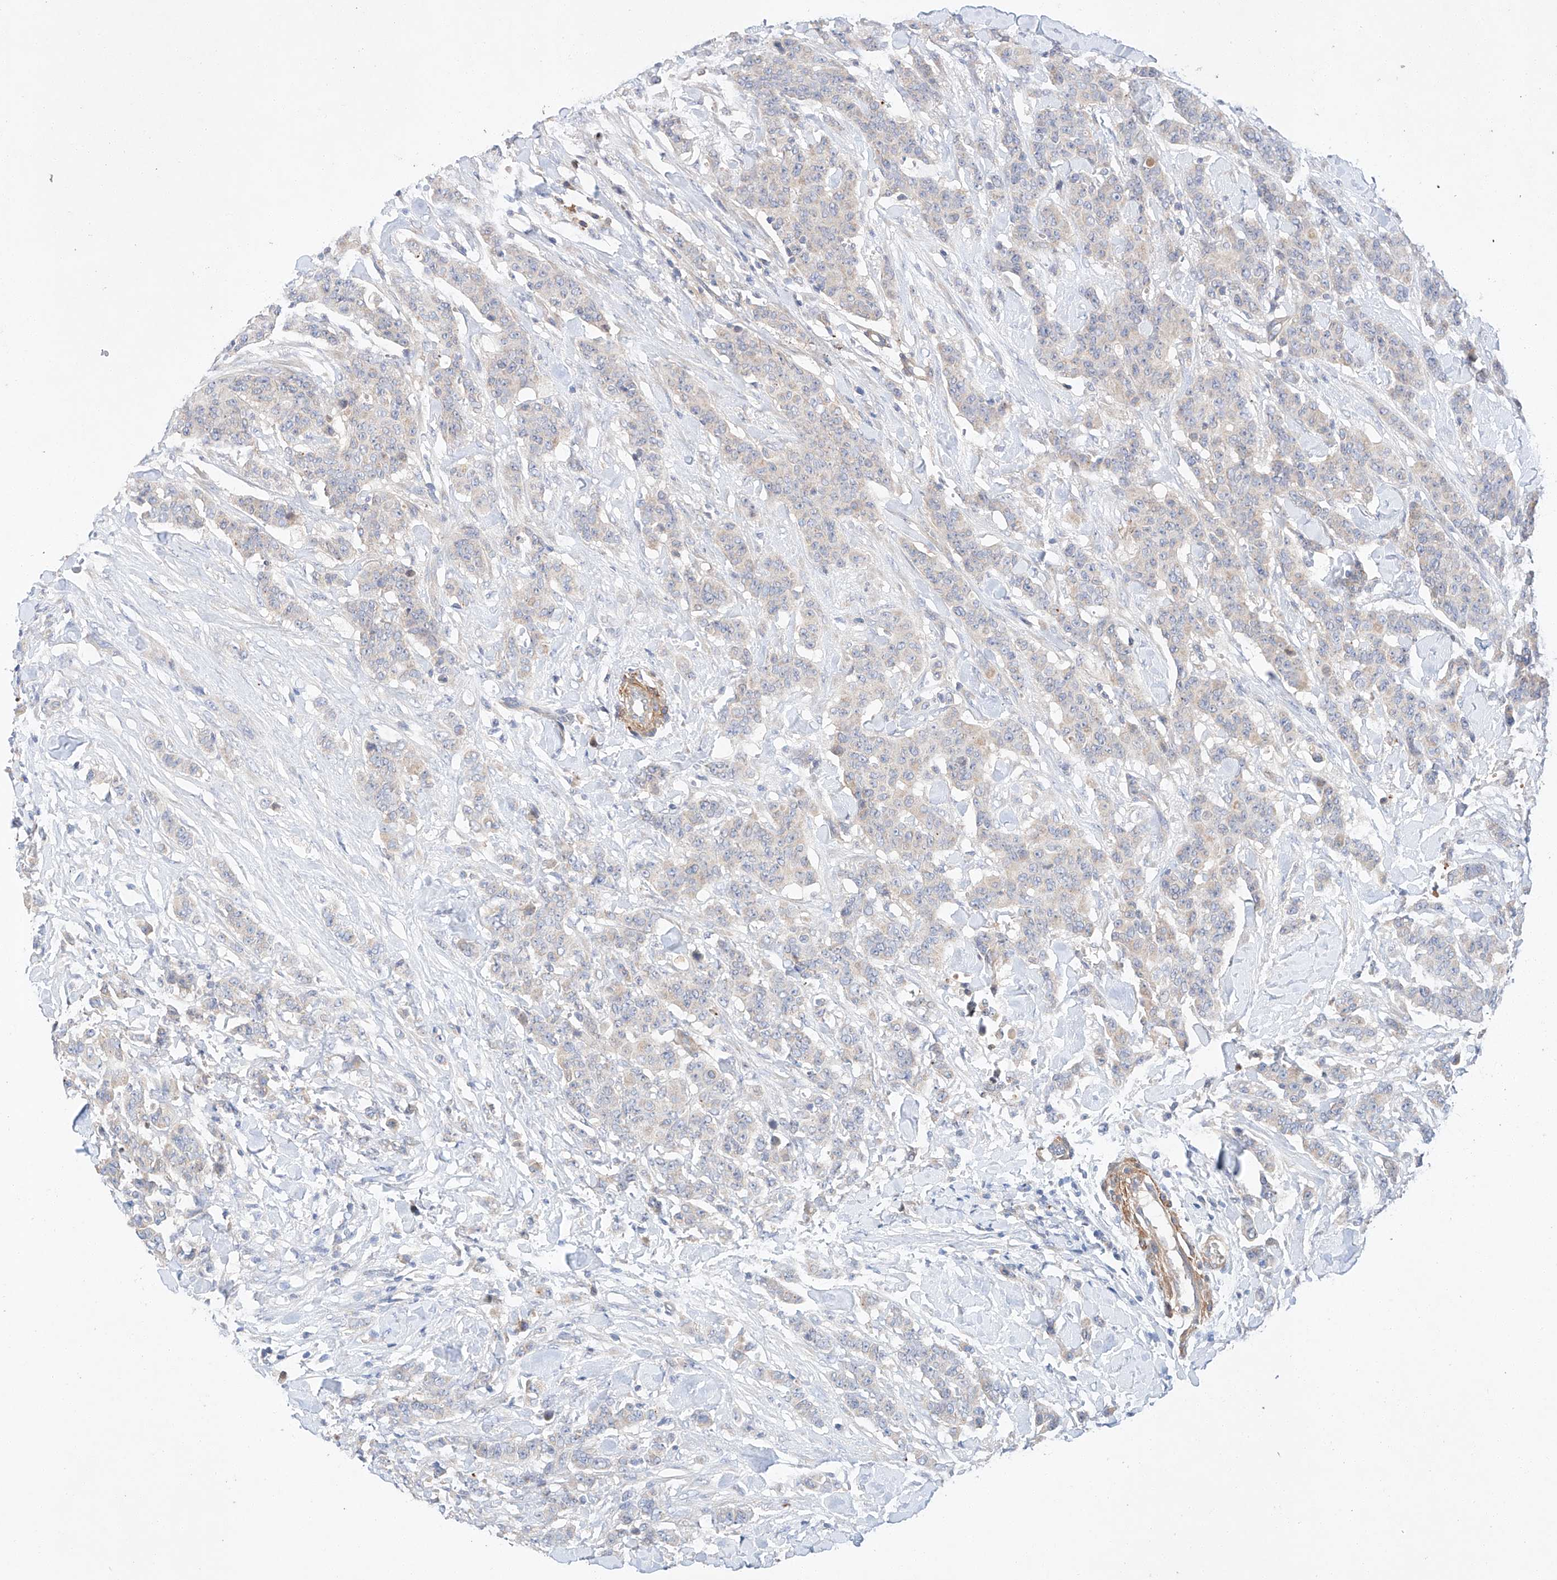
{"staining": {"intensity": "negative", "quantity": "none", "location": "none"}, "tissue": "breast cancer", "cell_type": "Tumor cells", "image_type": "cancer", "snomed": [{"axis": "morphology", "description": "Duct carcinoma"}, {"axis": "topography", "description": "Breast"}], "caption": "There is no significant positivity in tumor cells of breast cancer (intraductal carcinoma). (DAB (3,3'-diaminobenzidine) immunohistochemistry (IHC) visualized using brightfield microscopy, high magnification).", "gene": "C6orf118", "patient": {"sex": "female", "age": 40}}